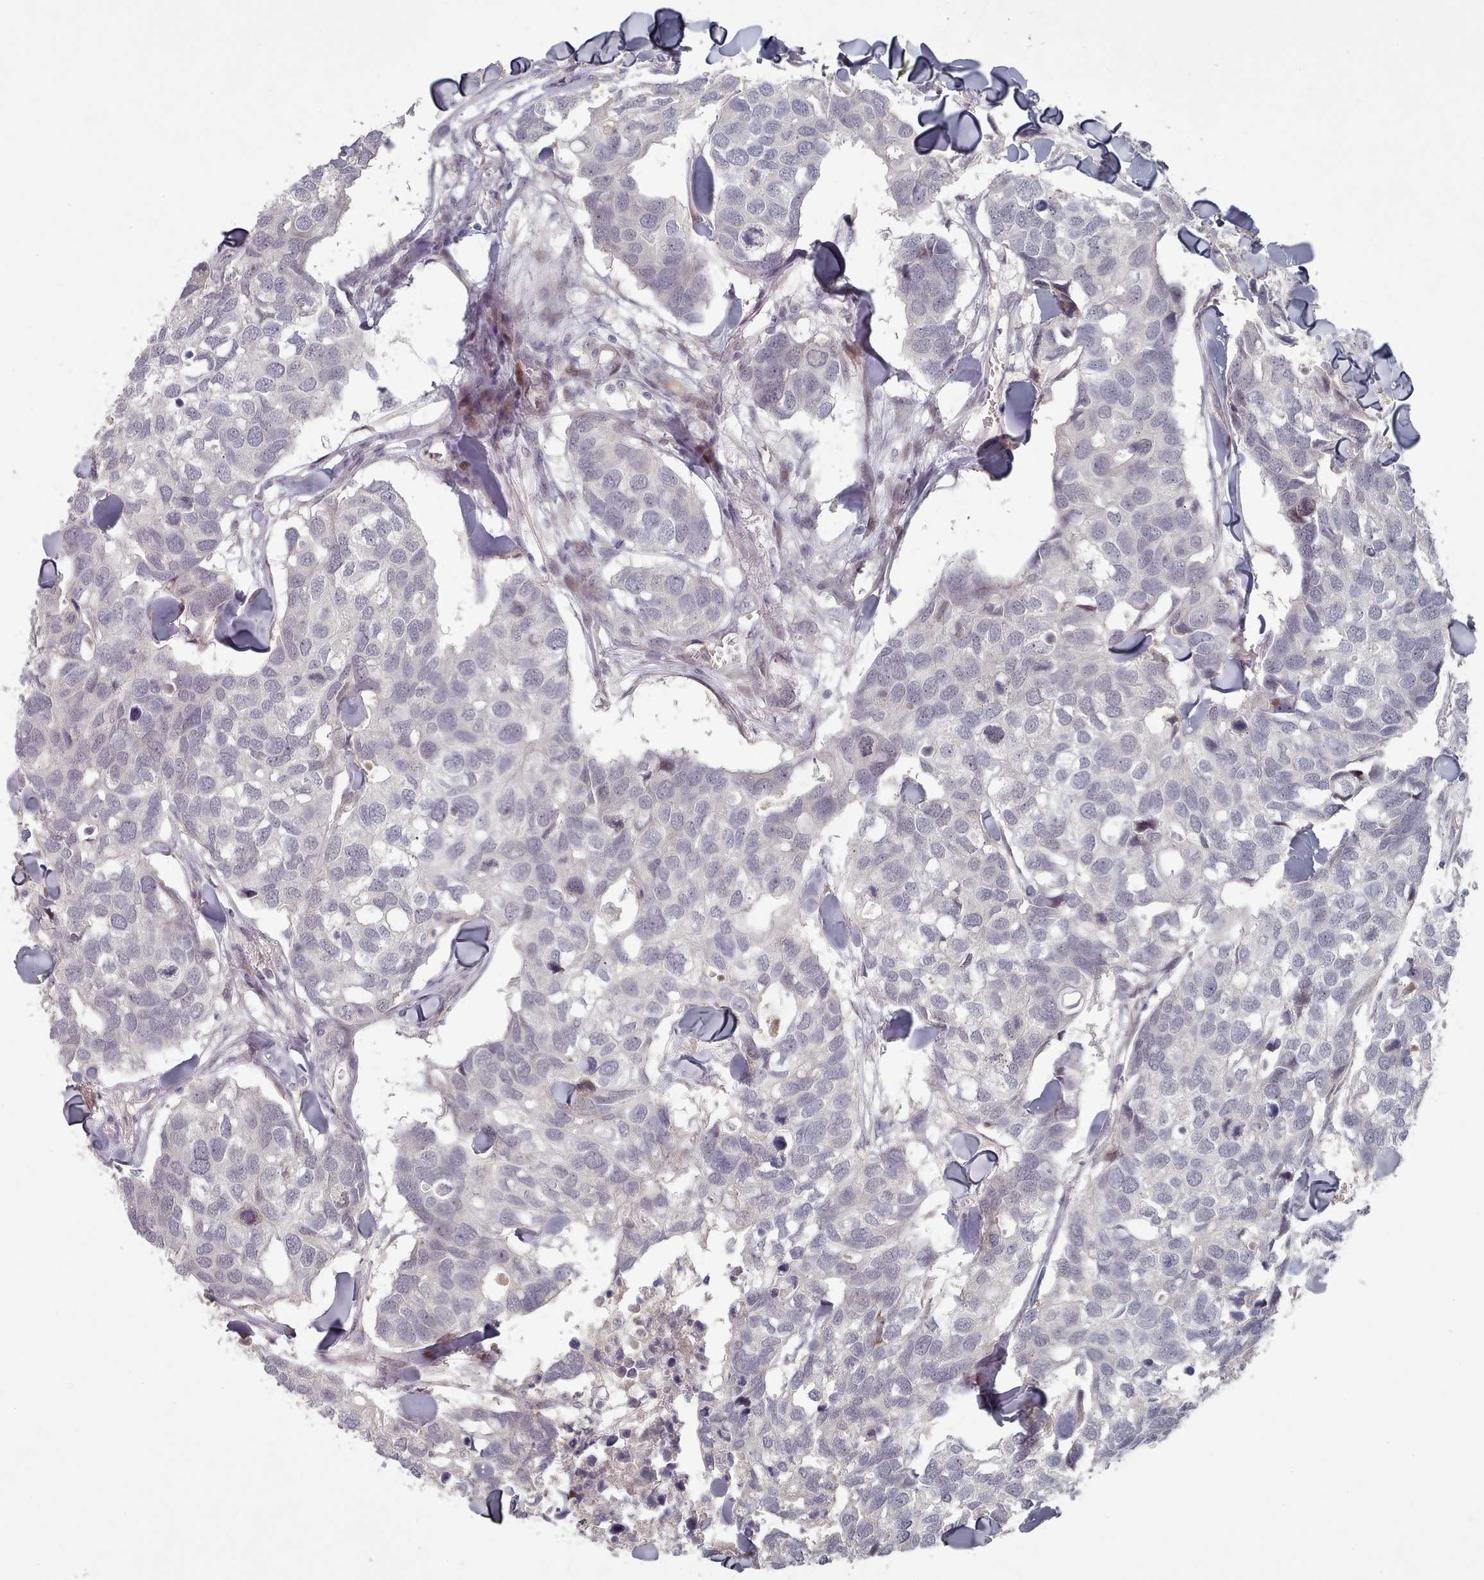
{"staining": {"intensity": "negative", "quantity": "none", "location": "none"}, "tissue": "breast cancer", "cell_type": "Tumor cells", "image_type": "cancer", "snomed": [{"axis": "morphology", "description": "Duct carcinoma"}, {"axis": "topography", "description": "Breast"}], "caption": "This is an immunohistochemistry (IHC) micrograph of human intraductal carcinoma (breast). There is no staining in tumor cells.", "gene": "COL8A2", "patient": {"sex": "female", "age": 83}}